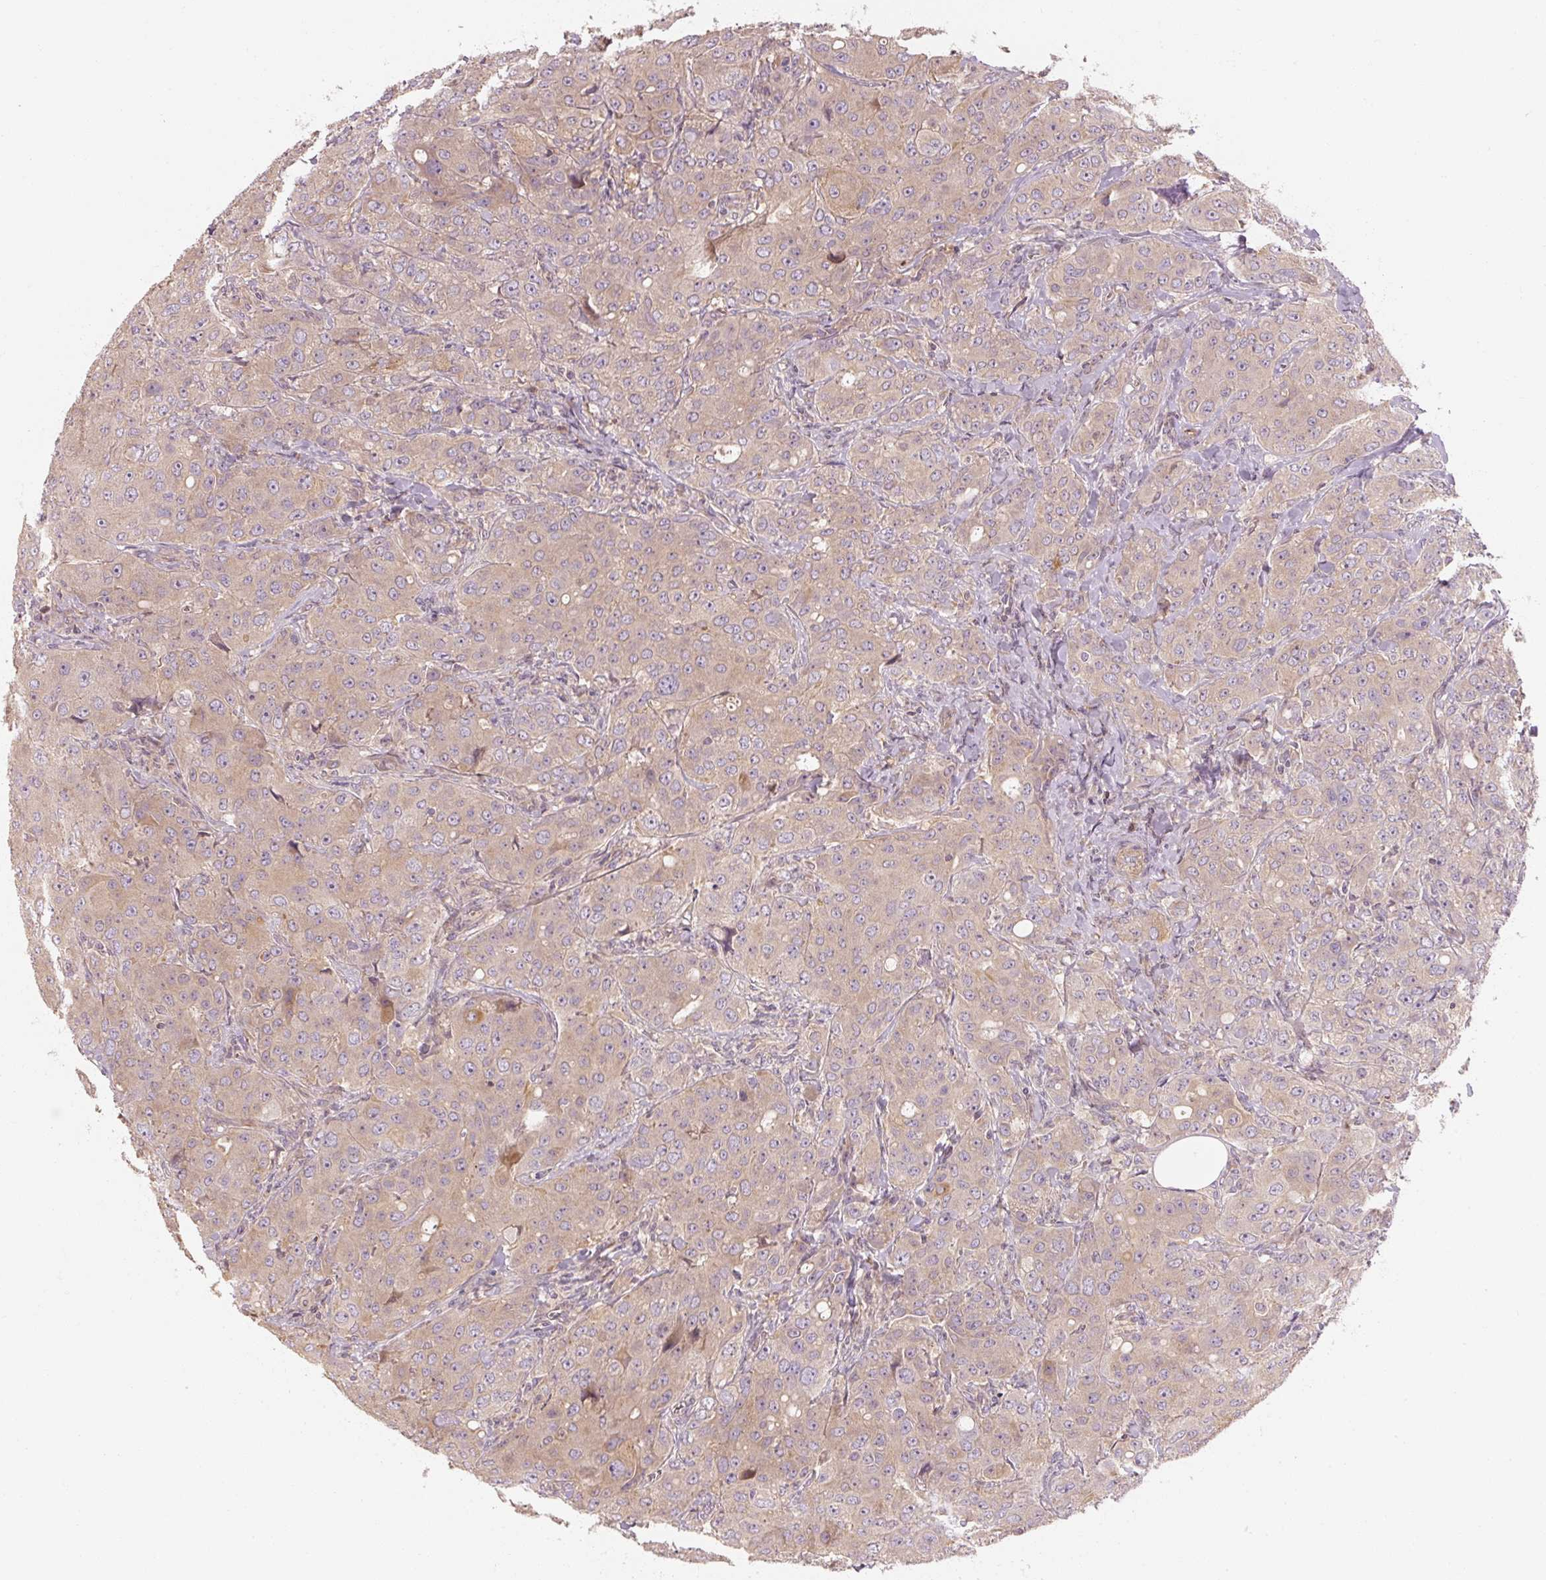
{"staining": {"intensity": "weak", "quantity": ">75%", "location": "cytoplasmic/membranous"}, "tissue": "breast cancer", "cell_type": "Tumor cells", "image_type": "cancer", "snomed": [{"axis": "morphology", "description": "Duct carcinoma"}, {"axis": "topography", "description": "Breast"}], "caption": "The histopathology image shows immunohistochemical staining of infiltrating ductal carcinoma (breast). There is weak cytoplasmic/membranous expression is present in approximately >75% of tumor cells.", "gene": "RB1CC1", "patient": {"sex": "female", "age": 43}}